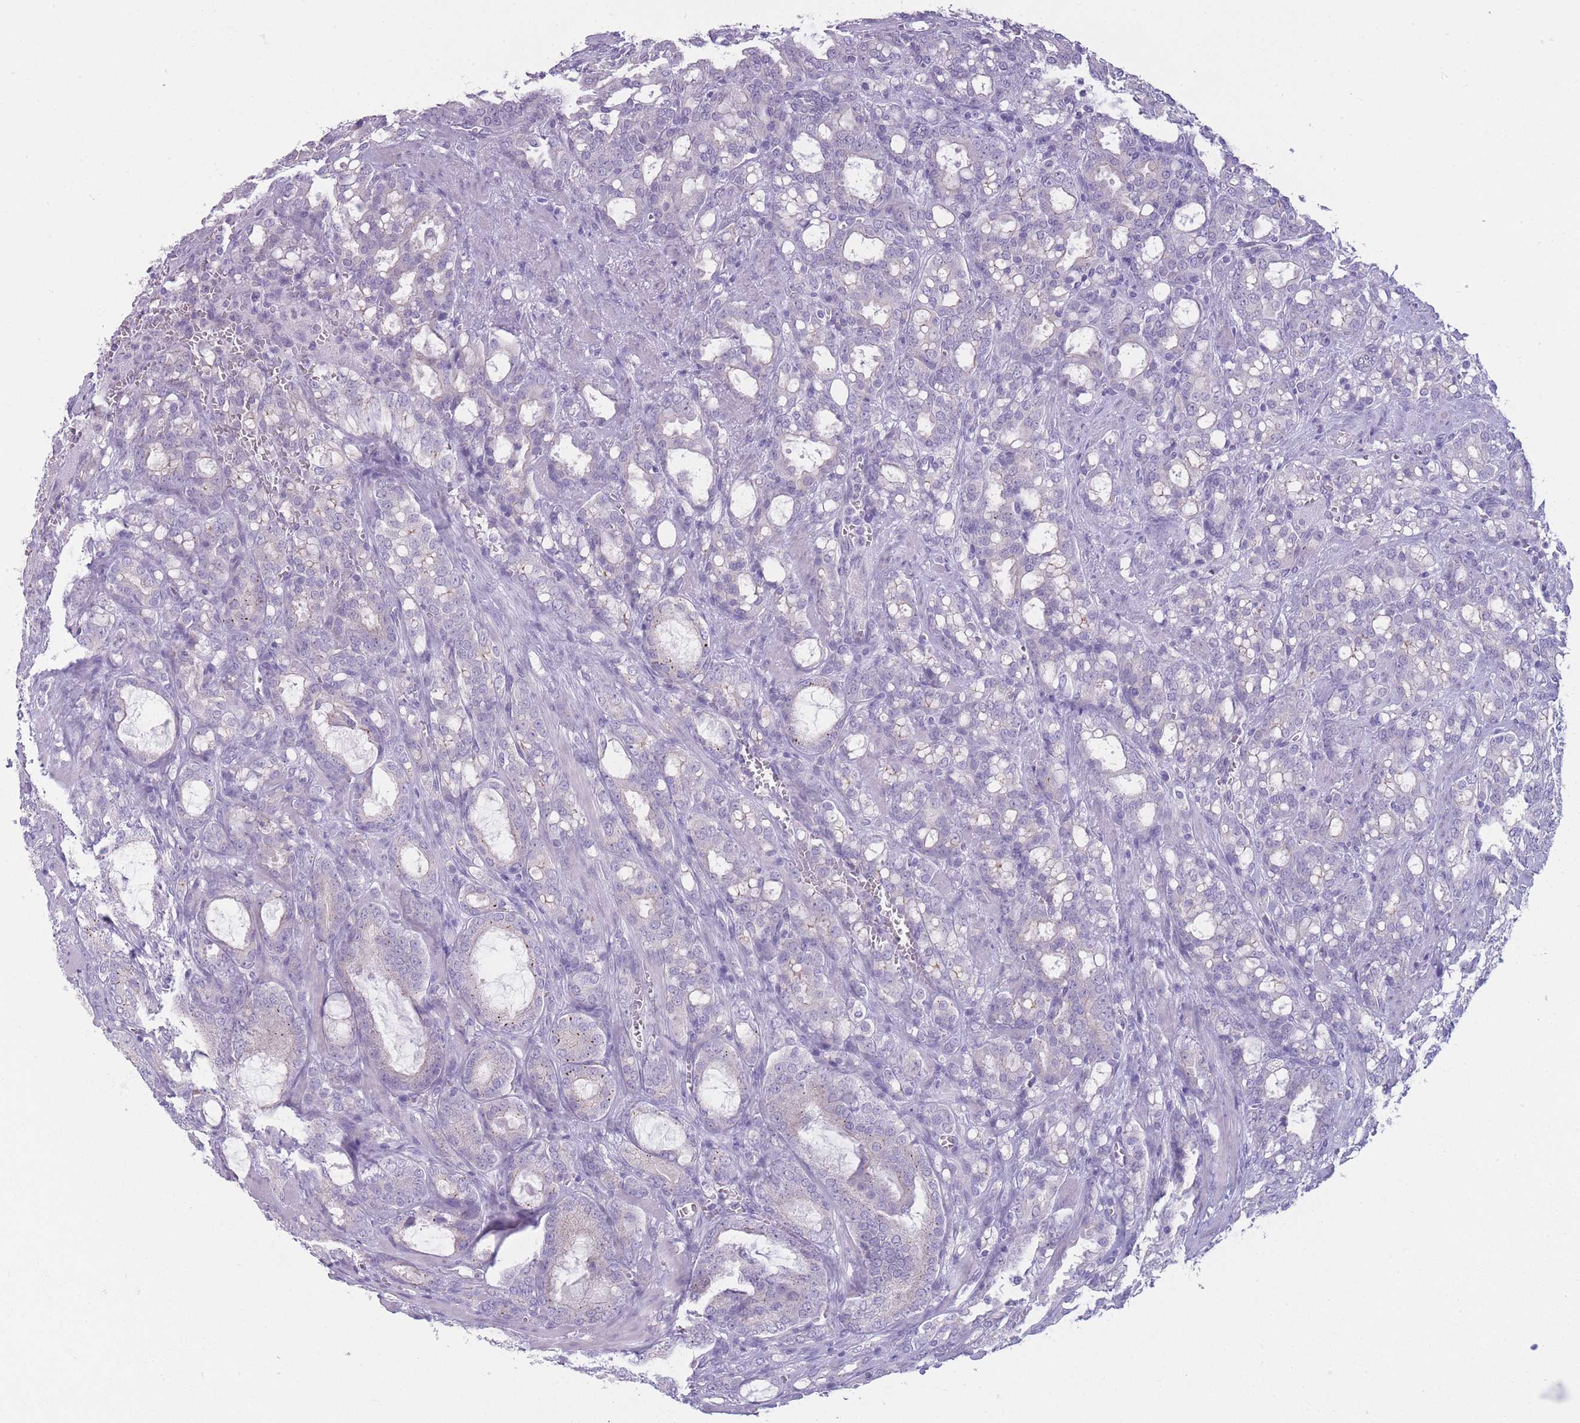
{"staining": {"intensity": "negative", "quantity": "none", "location": "none"}, "tissue": "prostate cancer", "cell_type": "Tumor cells", "image_type": "cancer", "snomed": [{"axis": "morphology", "description": "Adenocarcinoma, High grade"}, {"axis": "topography", "description": "Prostate"}], "caption": "Human prostate cancer stained for a protein using immunohistochemistry demonstrates no staining in tumor cells.", "gene": "DCANP1", "patient": {"sex": "male", "age": 72}}